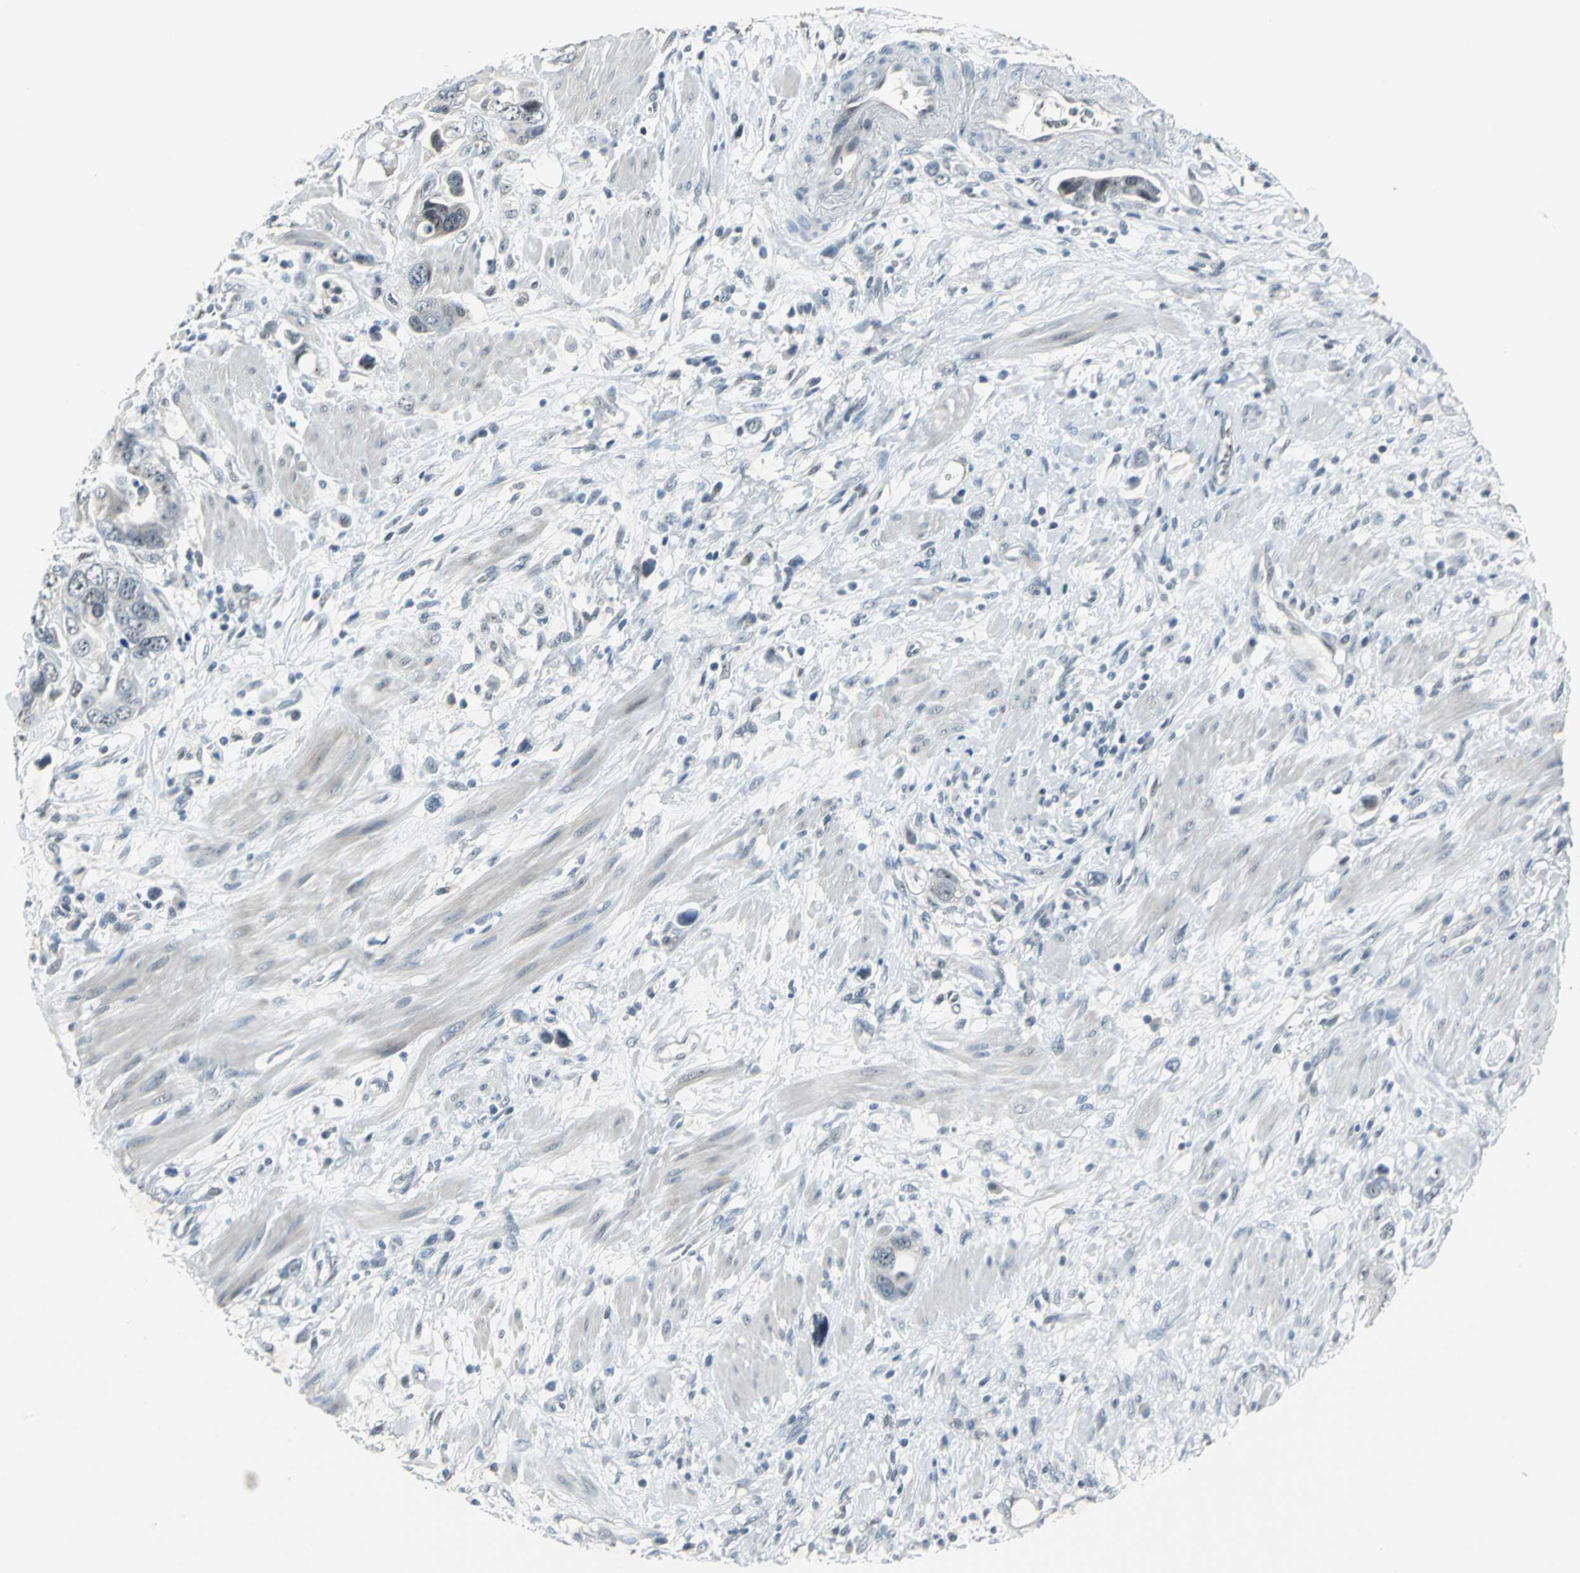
{"staining": {"intensity": "weak", "quantity": "<25%", "location": "nuclear"}, "tissue": "stomach cancer", "cell_type": "Tumor cells", "image_type": "cancer", "snomed": [{"axis": "morphology", "description": "Adenocarcinoma, NOS"}, {"axis": "topography", "description": "Stomach, lower"}], "caption": "This is an immunohistochemistry (IHC) micrograph of stomach cancer. There is no expression in tumor cells.", "gene": "GLI3", "patient": {"sex": "female", "age": 93}}